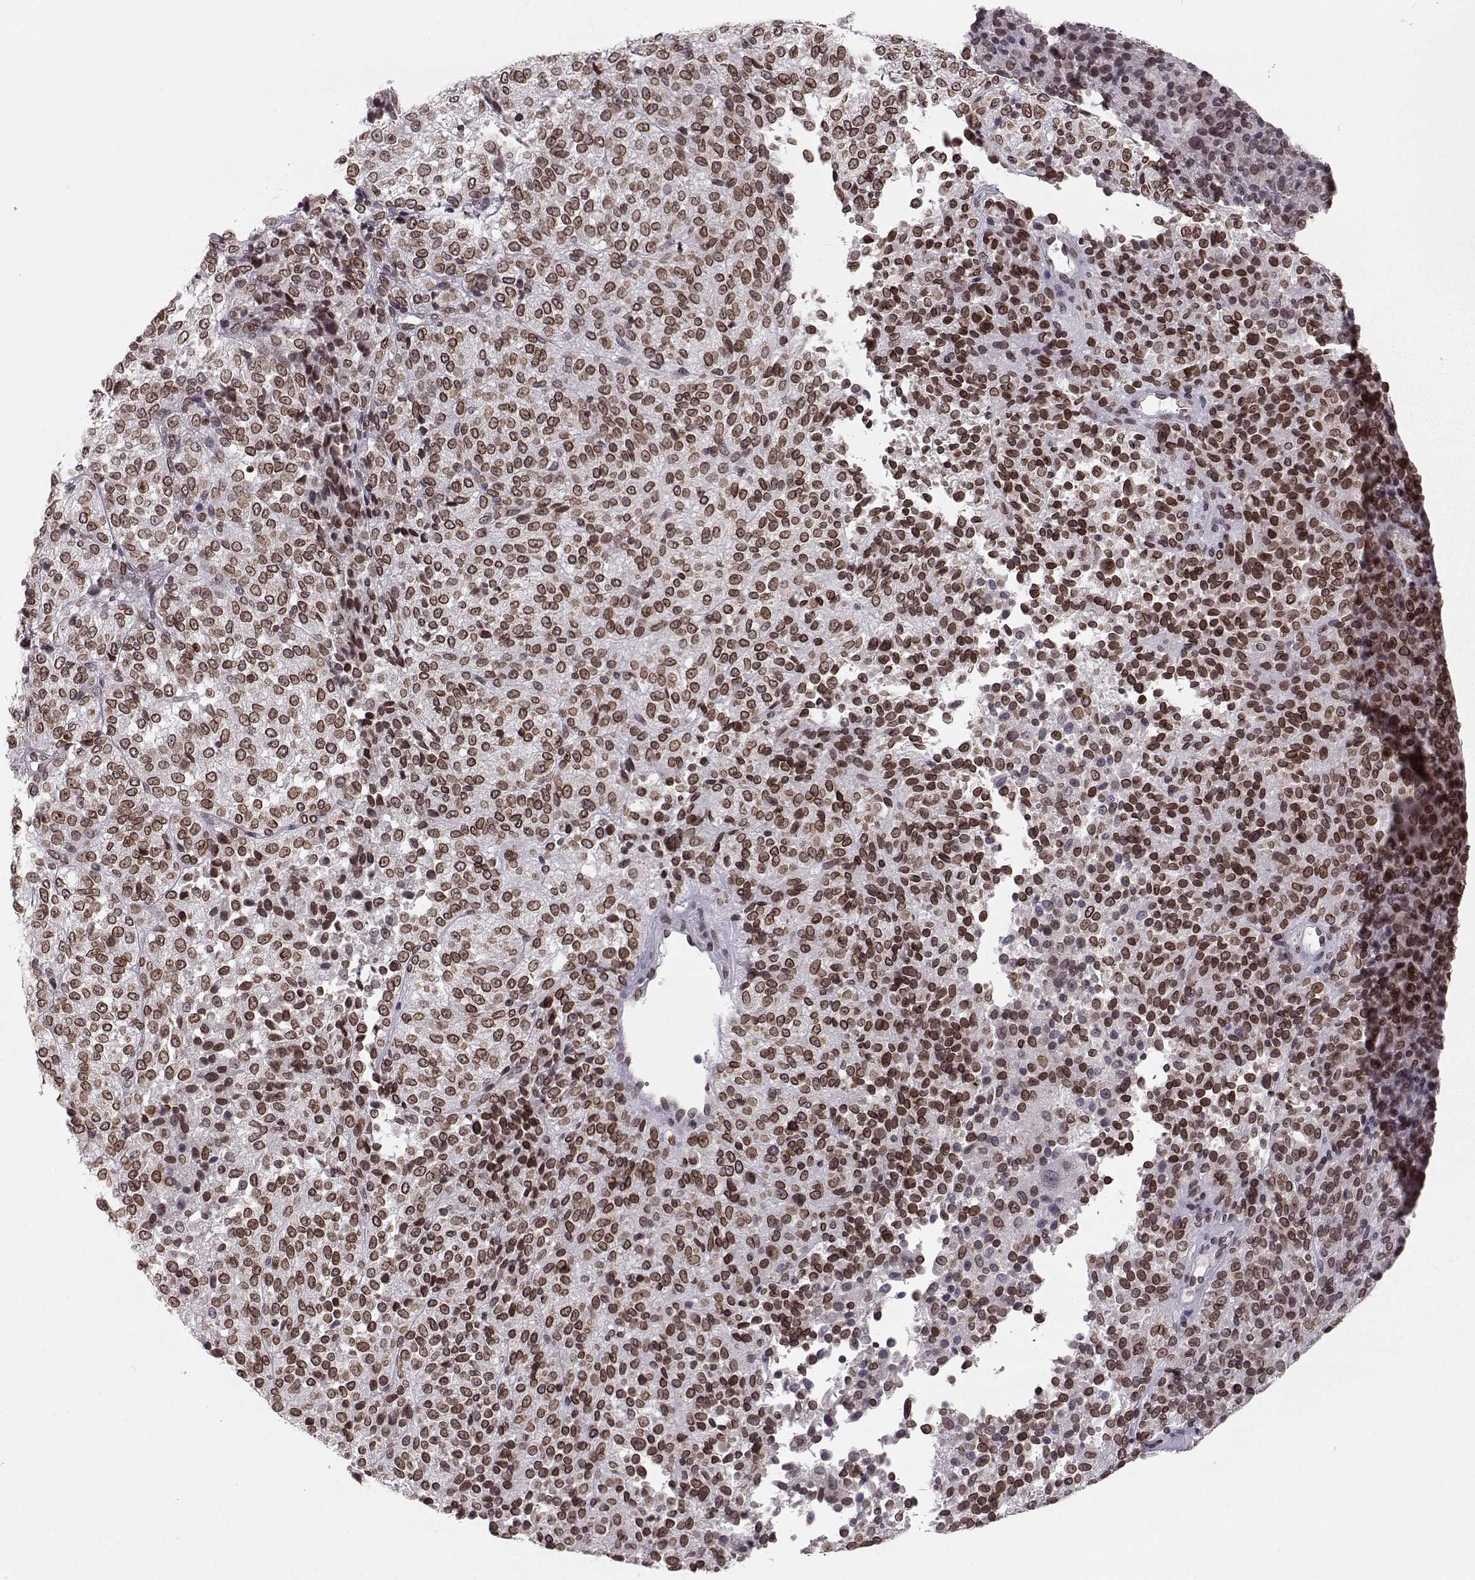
{"staining": {"intensity": "strong", "quantity": "25%-75%", "location": "cytoplasmic/membranous,nuclear"}, "tissue": "melanoma", "cell_type": "Tumor cells", "image_type": "cancer", "snomed": [{"axis": "morphology", "description": "Malignant melanoma, Metastatic site"}, {"axis": "topography", "description": "Brain"}], "caption": "Protein positivity by immunohistochemistry (IHC) reveals strong cytoplasmic/membranous and nuclear staining in approximately 25%-75% of tumor cells in malignant melanoma (metastatic site). Using DAB (brown) and hematoxylin (blue) stains, captured at high magnification using brightfield microscopy.", "gene": "DCAF12", "patient": {"sex": "female", "age": 56}}